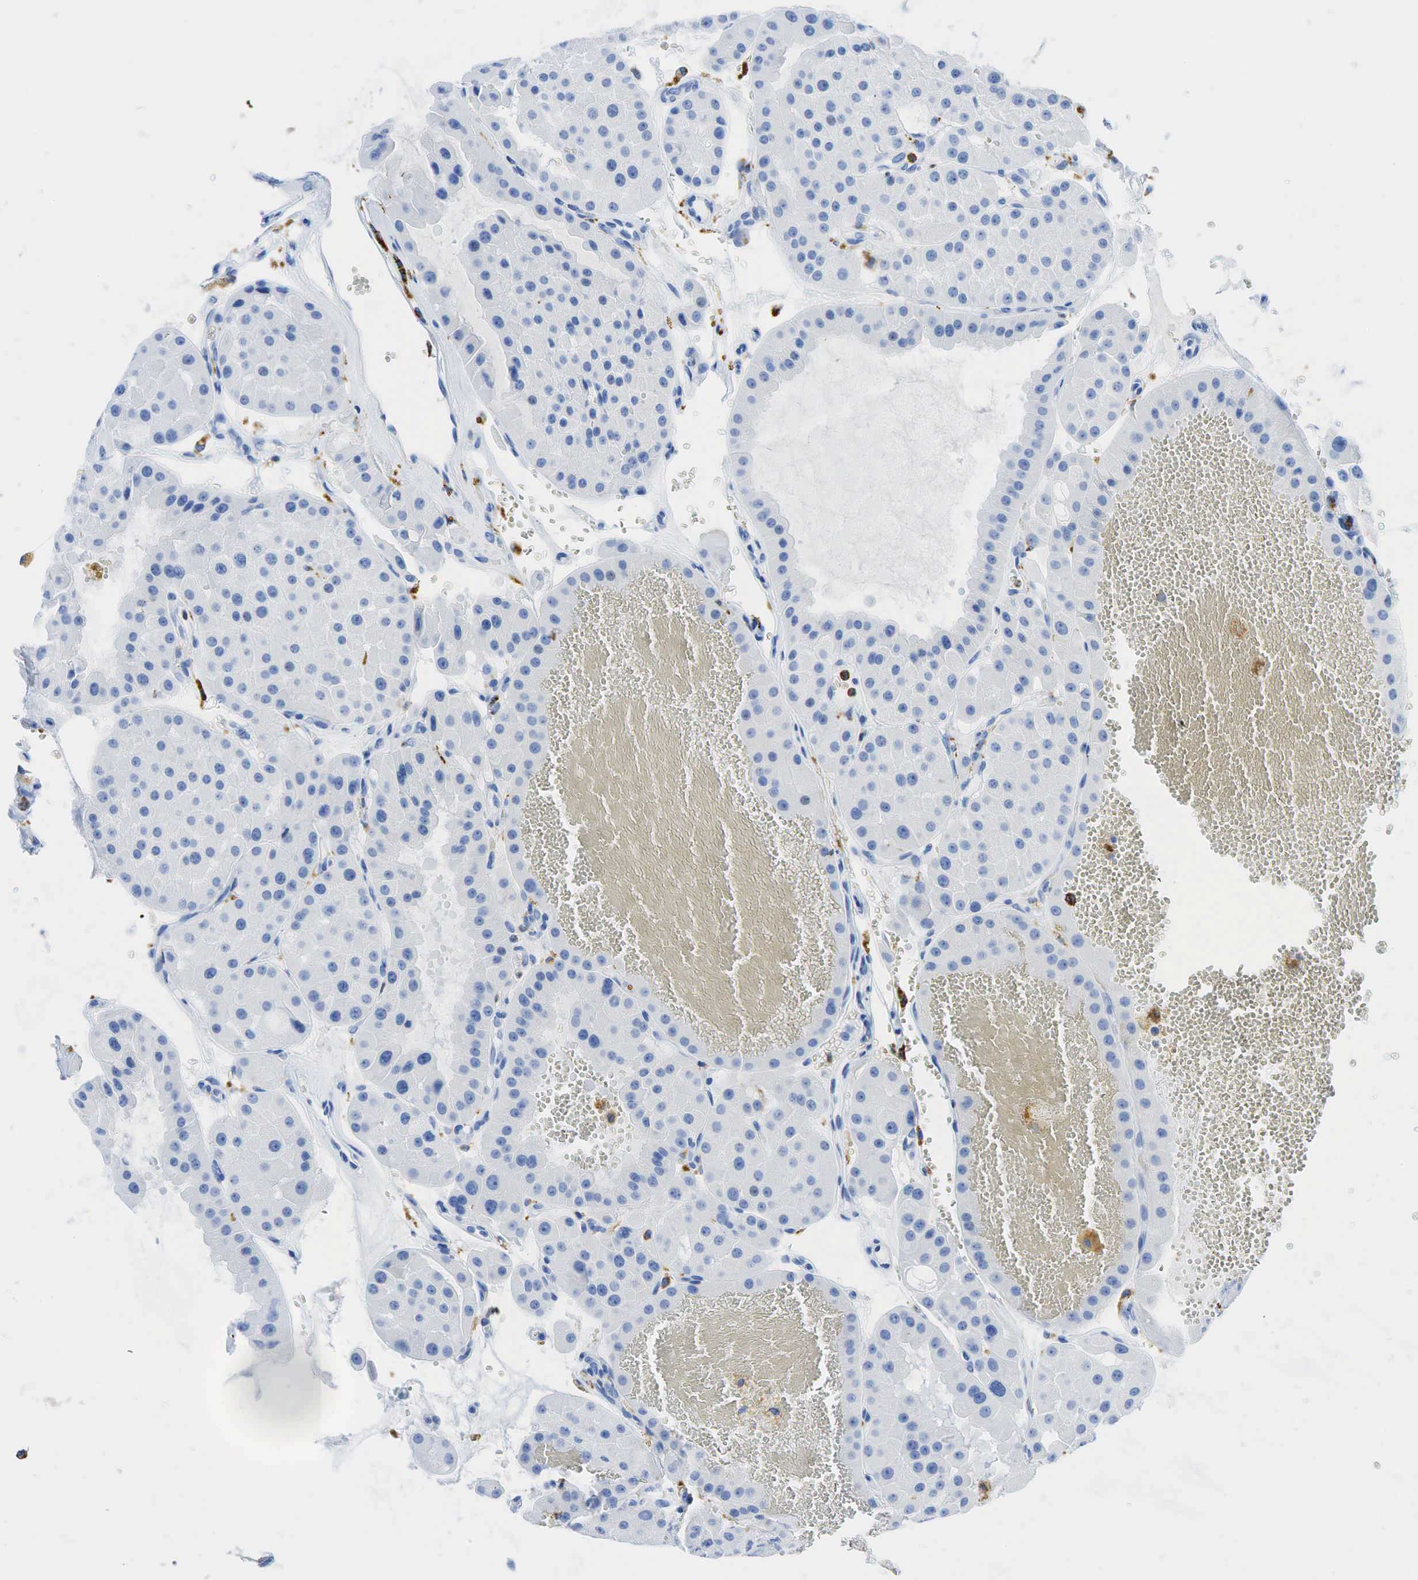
{"staining": {"intensity": "negative", "quantity": "none", "location": "none"}, "tissue": "renal cancer", "cell_type": "Tumor cells", "image_type": "cancer", "snomed": [{"axis": "morphology", "description": "Adenocarcinoma, uncertain malignant potential"}, {"axis": "topography", "description": "Kidney"}], "caption": "IHC histopathology image of human renal cancer (adenocarcinoma,  uncertain malignant potential) stained for a protein (brown), which reveals no staining in tumor cells.", "gene": "CD68", "patient": {"sex": "male", "age": 63}}